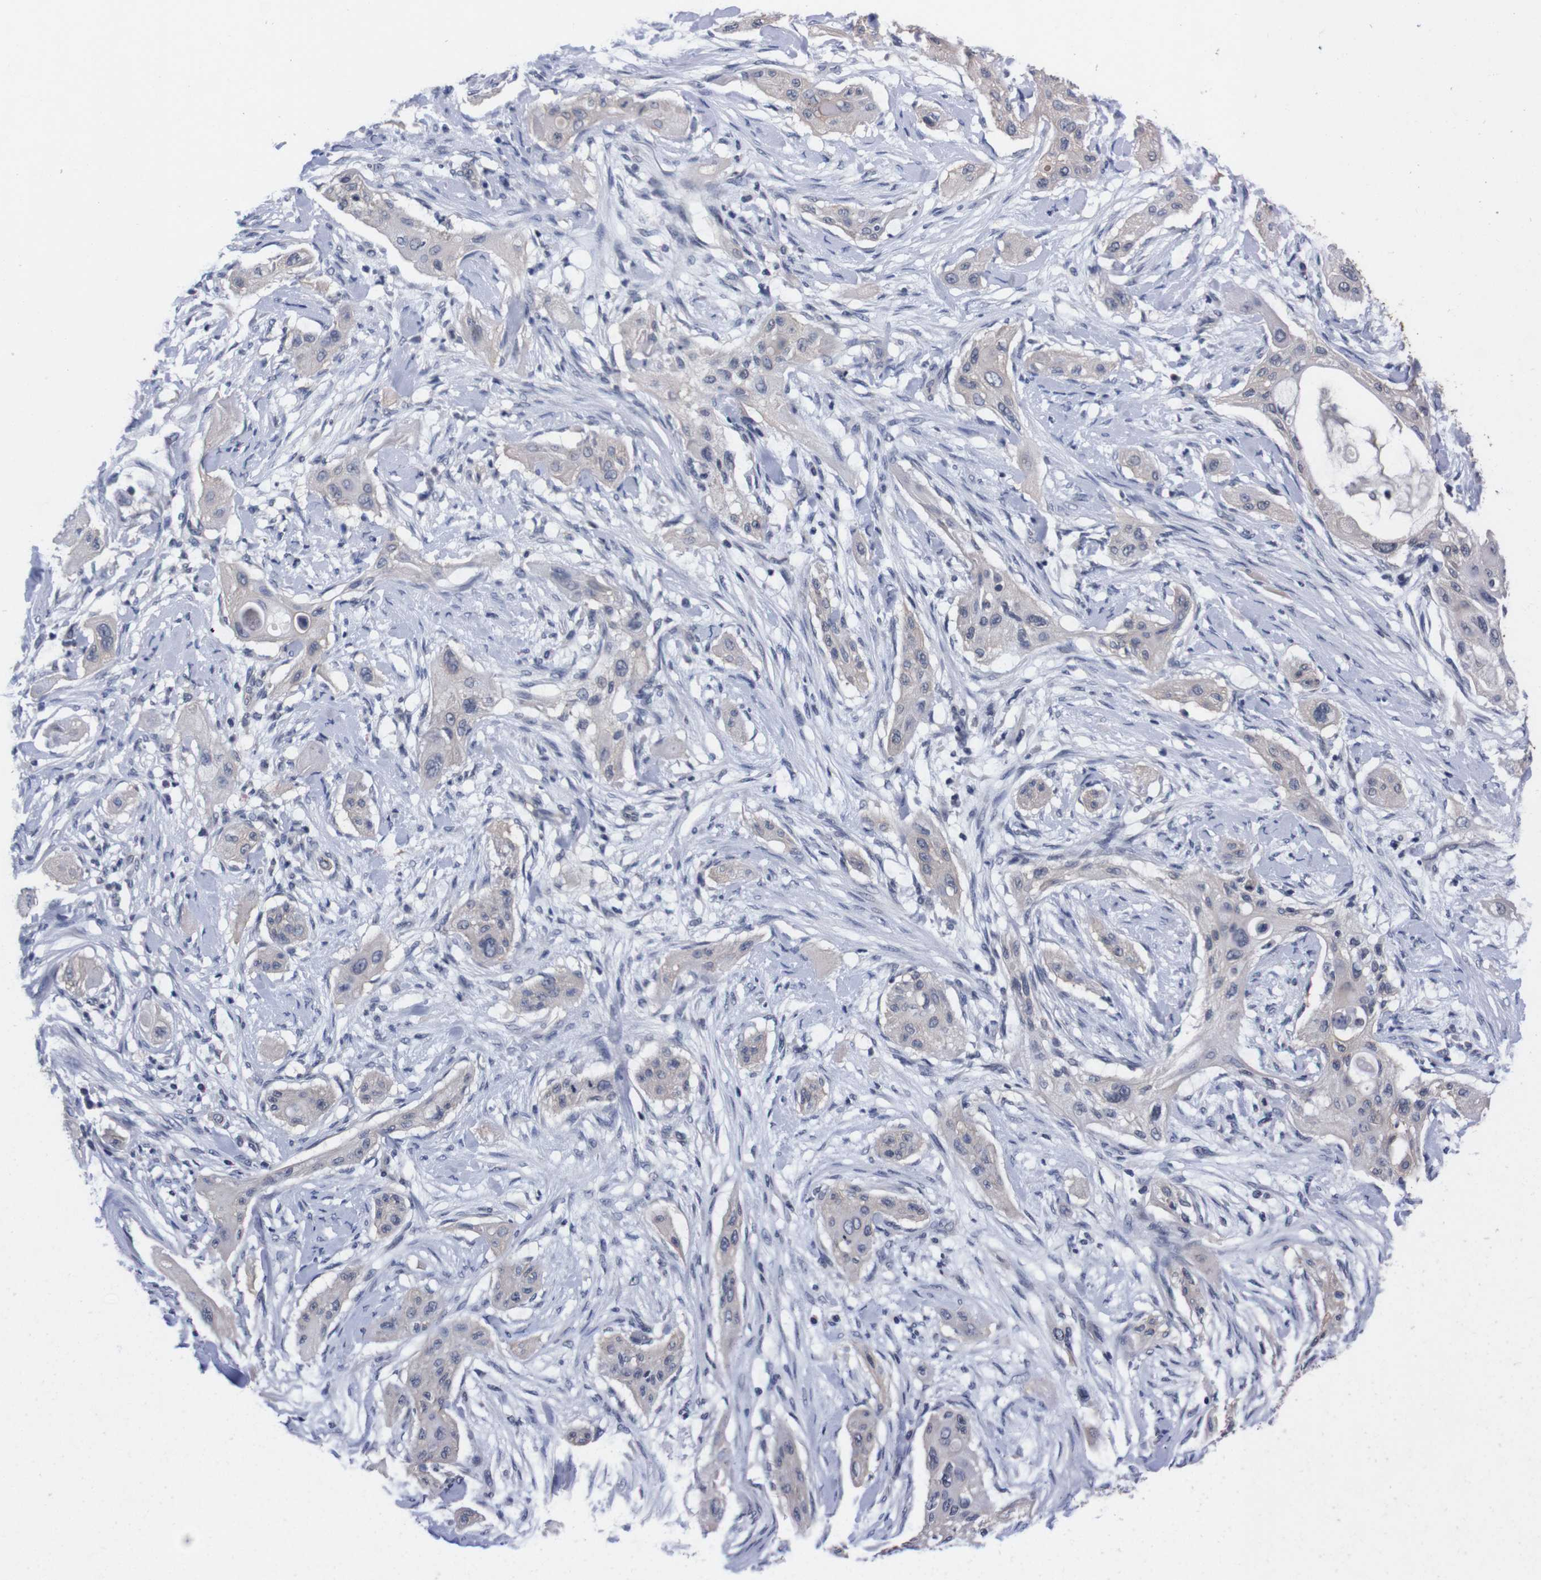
{"staining": {"intensity": "negative", "quantity": "none", "location": "none"}, "tissue": "lung cancer", "cell_type": "Tumor cells", "image_type": "cancer", "snomed": [{"axis": "morphology", "description": "Squamous cell carcinoma, NOS"}, {"axis": "topography", "description": "Lung"}], "caption": "Human squamous cell carcinoma (lung) stained for a protein using IHC displays no staining in tumor cells.", "gene": "TNFRSF21", "patient": {"sex": "female", "age": 47}}